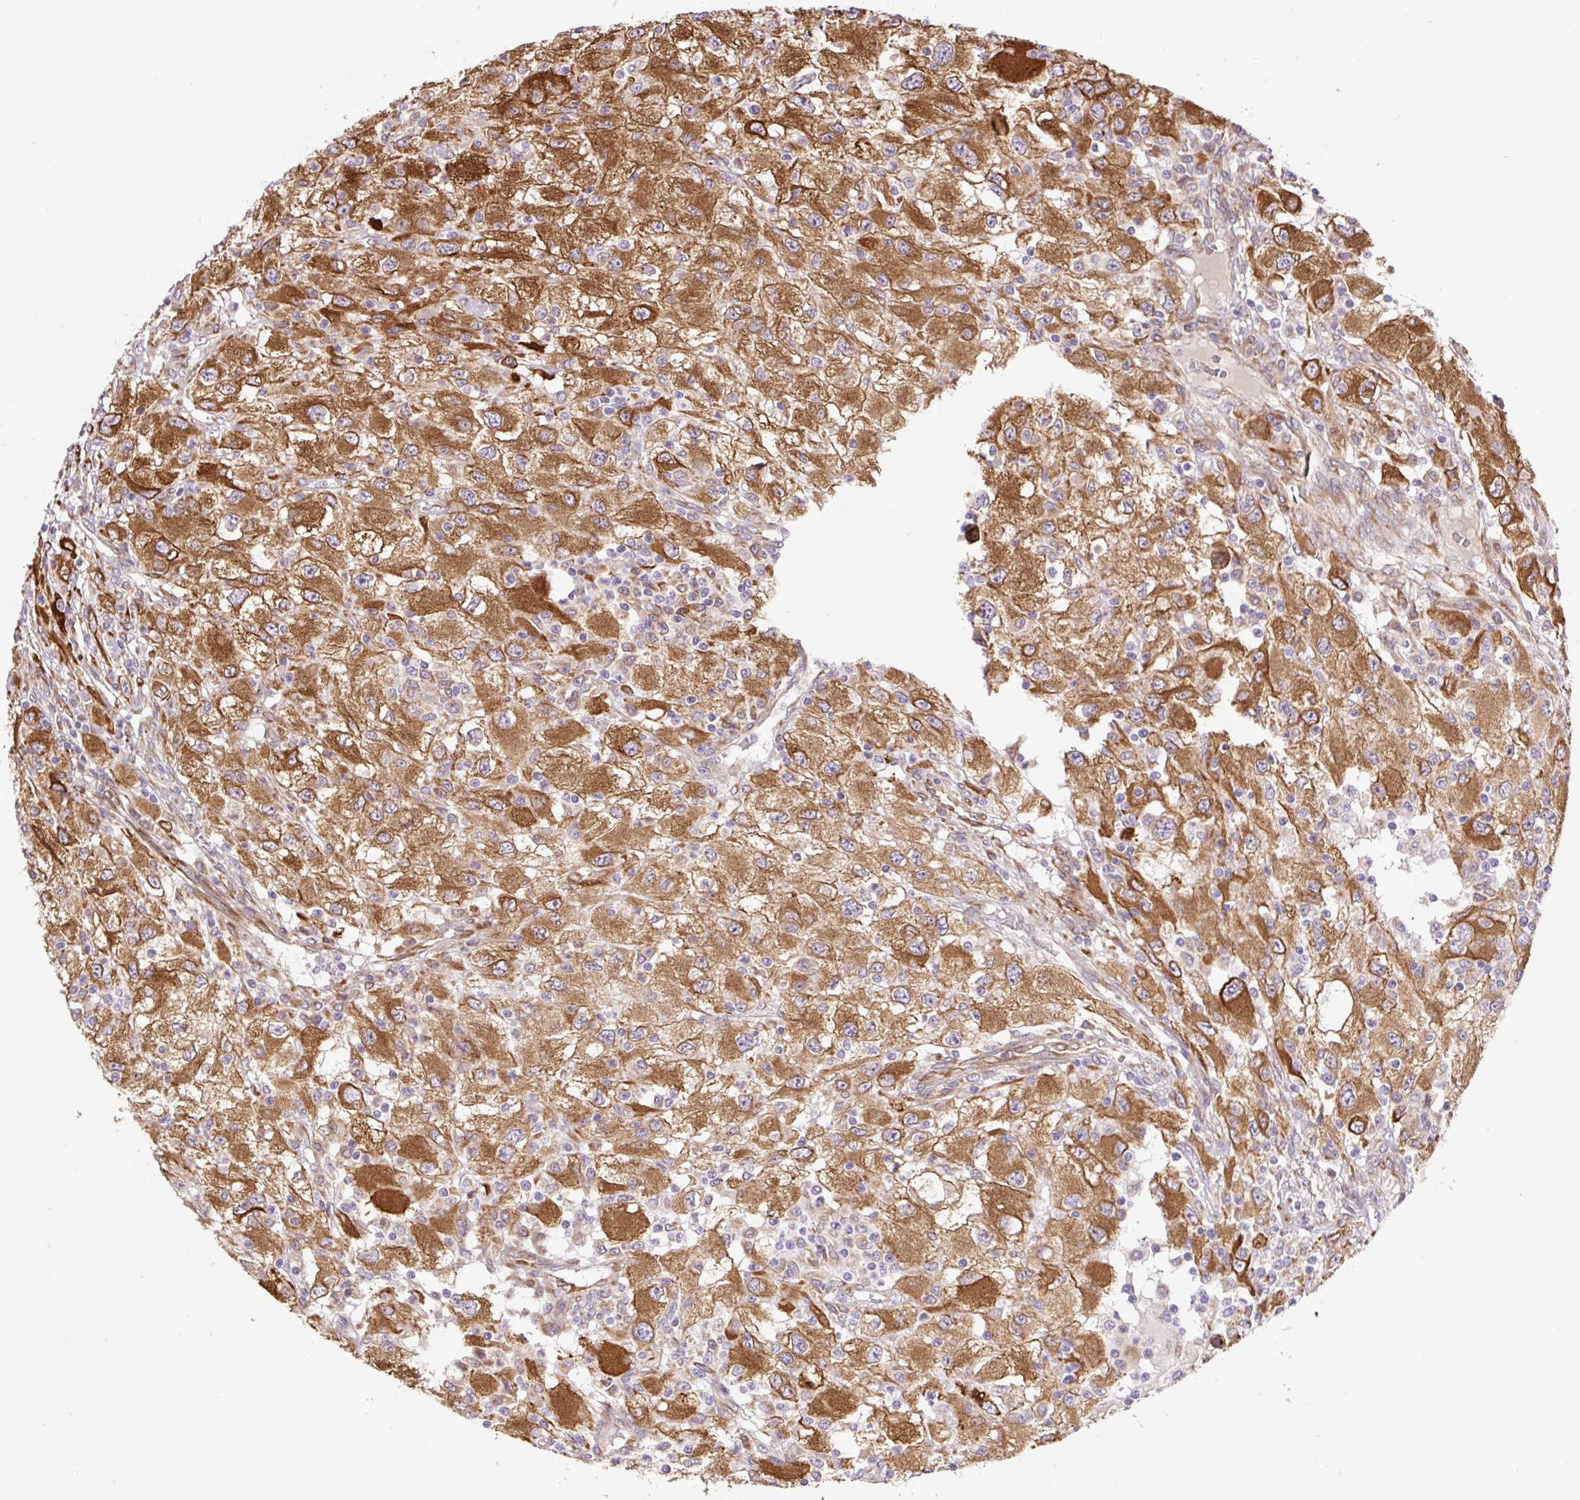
{"staining": {"intensity": "strong", "quantity": ">75%", "location": "cytoplasmic/membranous"}, "tissue": "renal cancer", "cell_type": "Tumor cells", "image_type": "cancer", "snomed": [{"axis": "morphology", "description": "Adenocarcinoma, NOS"}, {"axis": "topography", "description": "Kidney"}], "caption": "High-power microscopy captured an IHC histopathology image of renal adenocarcinoma, revealing strong cytoplasmic/membranous staining in about >75% of tumor cells.", "gene": "RAB30", "patient": {"sex": "female", "age": 67}}